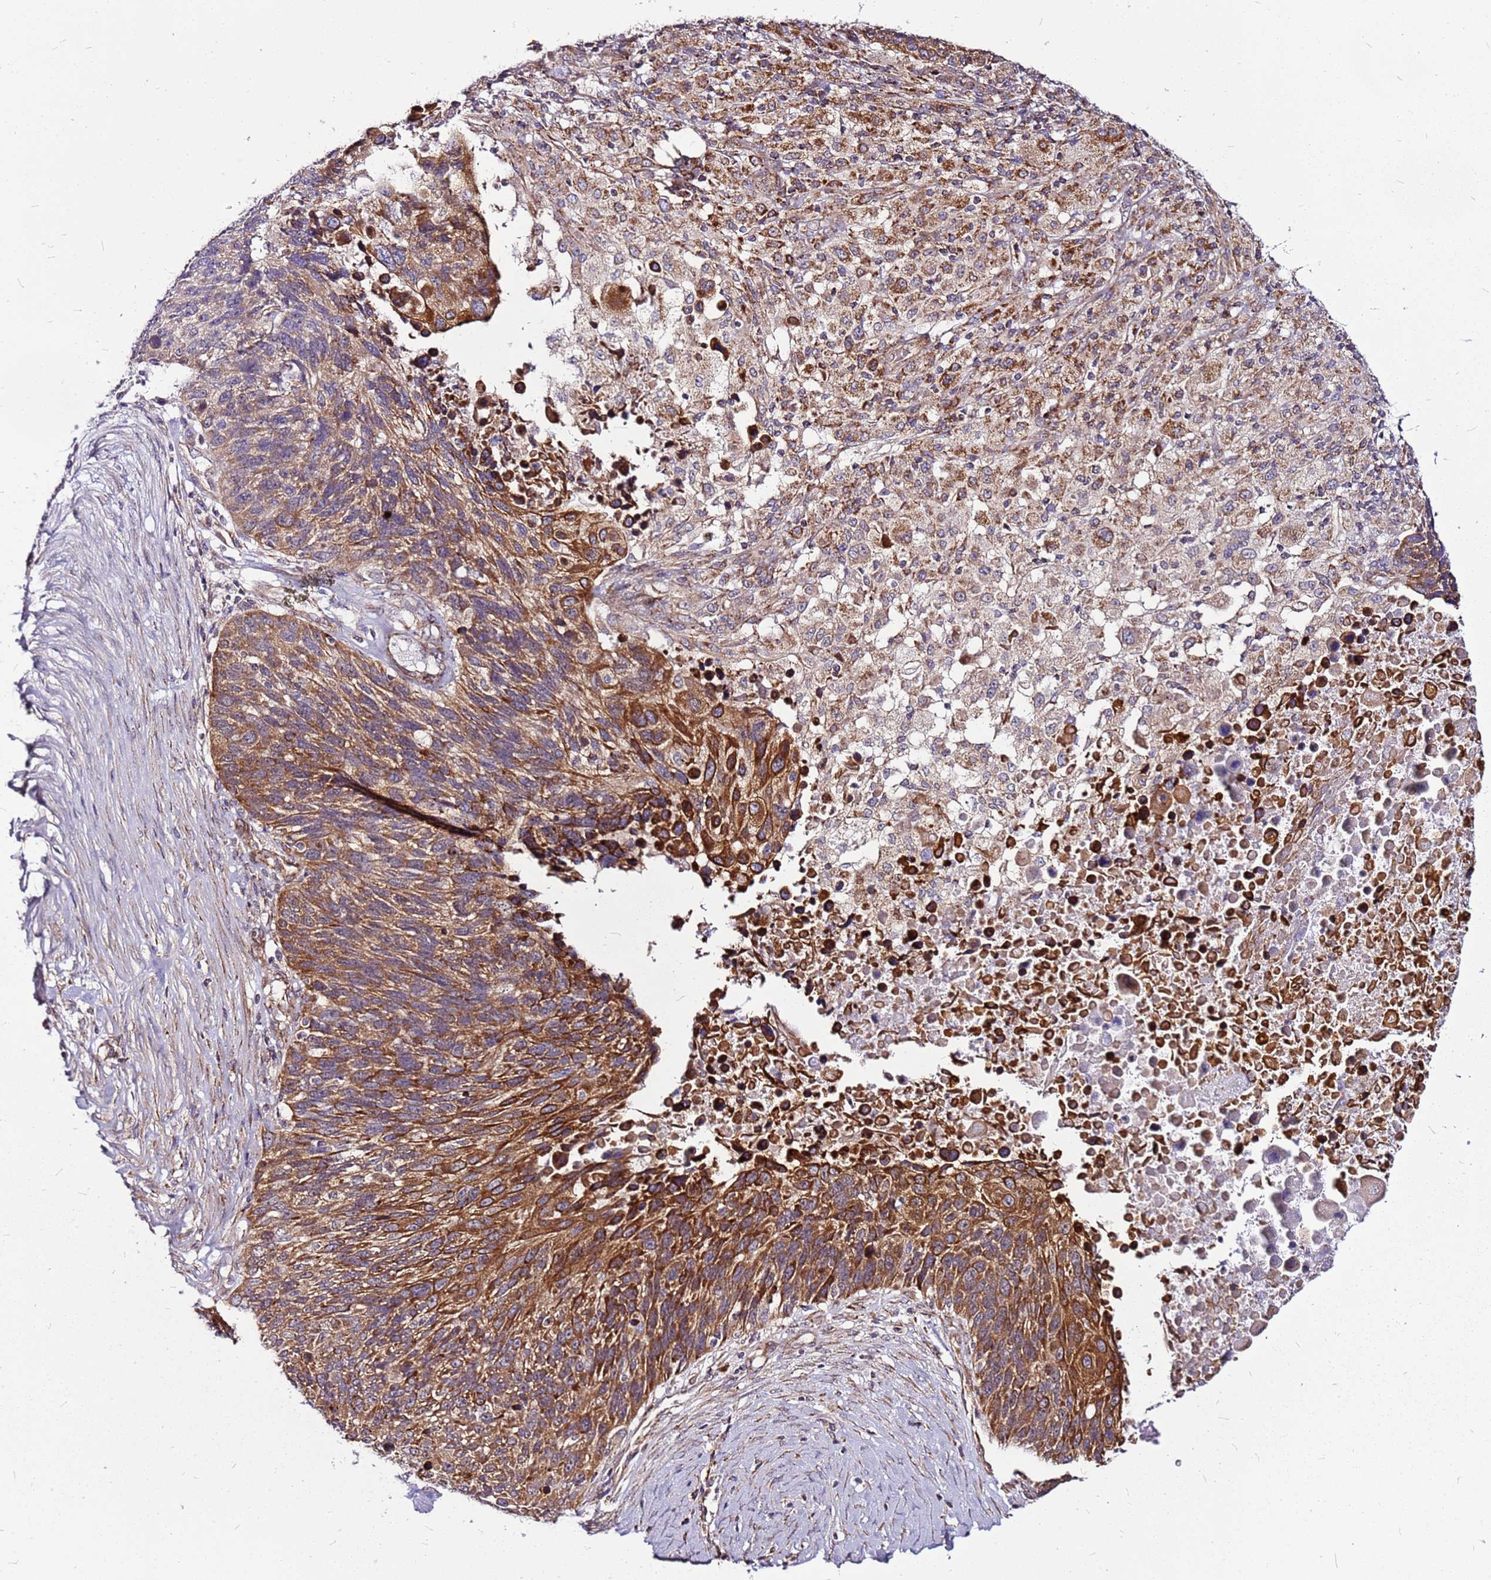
{"staining": {"intensity": "strong", "quantity": "25%-75%", "location": "cytoplasmic/membranous"}, "tissue": "lung cancer", "cell_type": "Tumor cells", "image_type": "cancer", "snomed": [{"axis": "morphology", "description": "Normal tissue, NOS"}, {"axis": "morphology", "description": "Squamous cell carcinoma, NOS"}, {"axis": "topography", "description": "Lymph node"}, {"axis": "topography", "description": "Lung"}], "caption": "Immunohistochemistry of human squamous cell carcinoma (lung) demonstrates high levels of strong cytoplasmic/membranous positivity in approximately 25%-75% of tumor cells.", "gene": "OR51T1", "patient": {"sex": "male", "age": 66}}